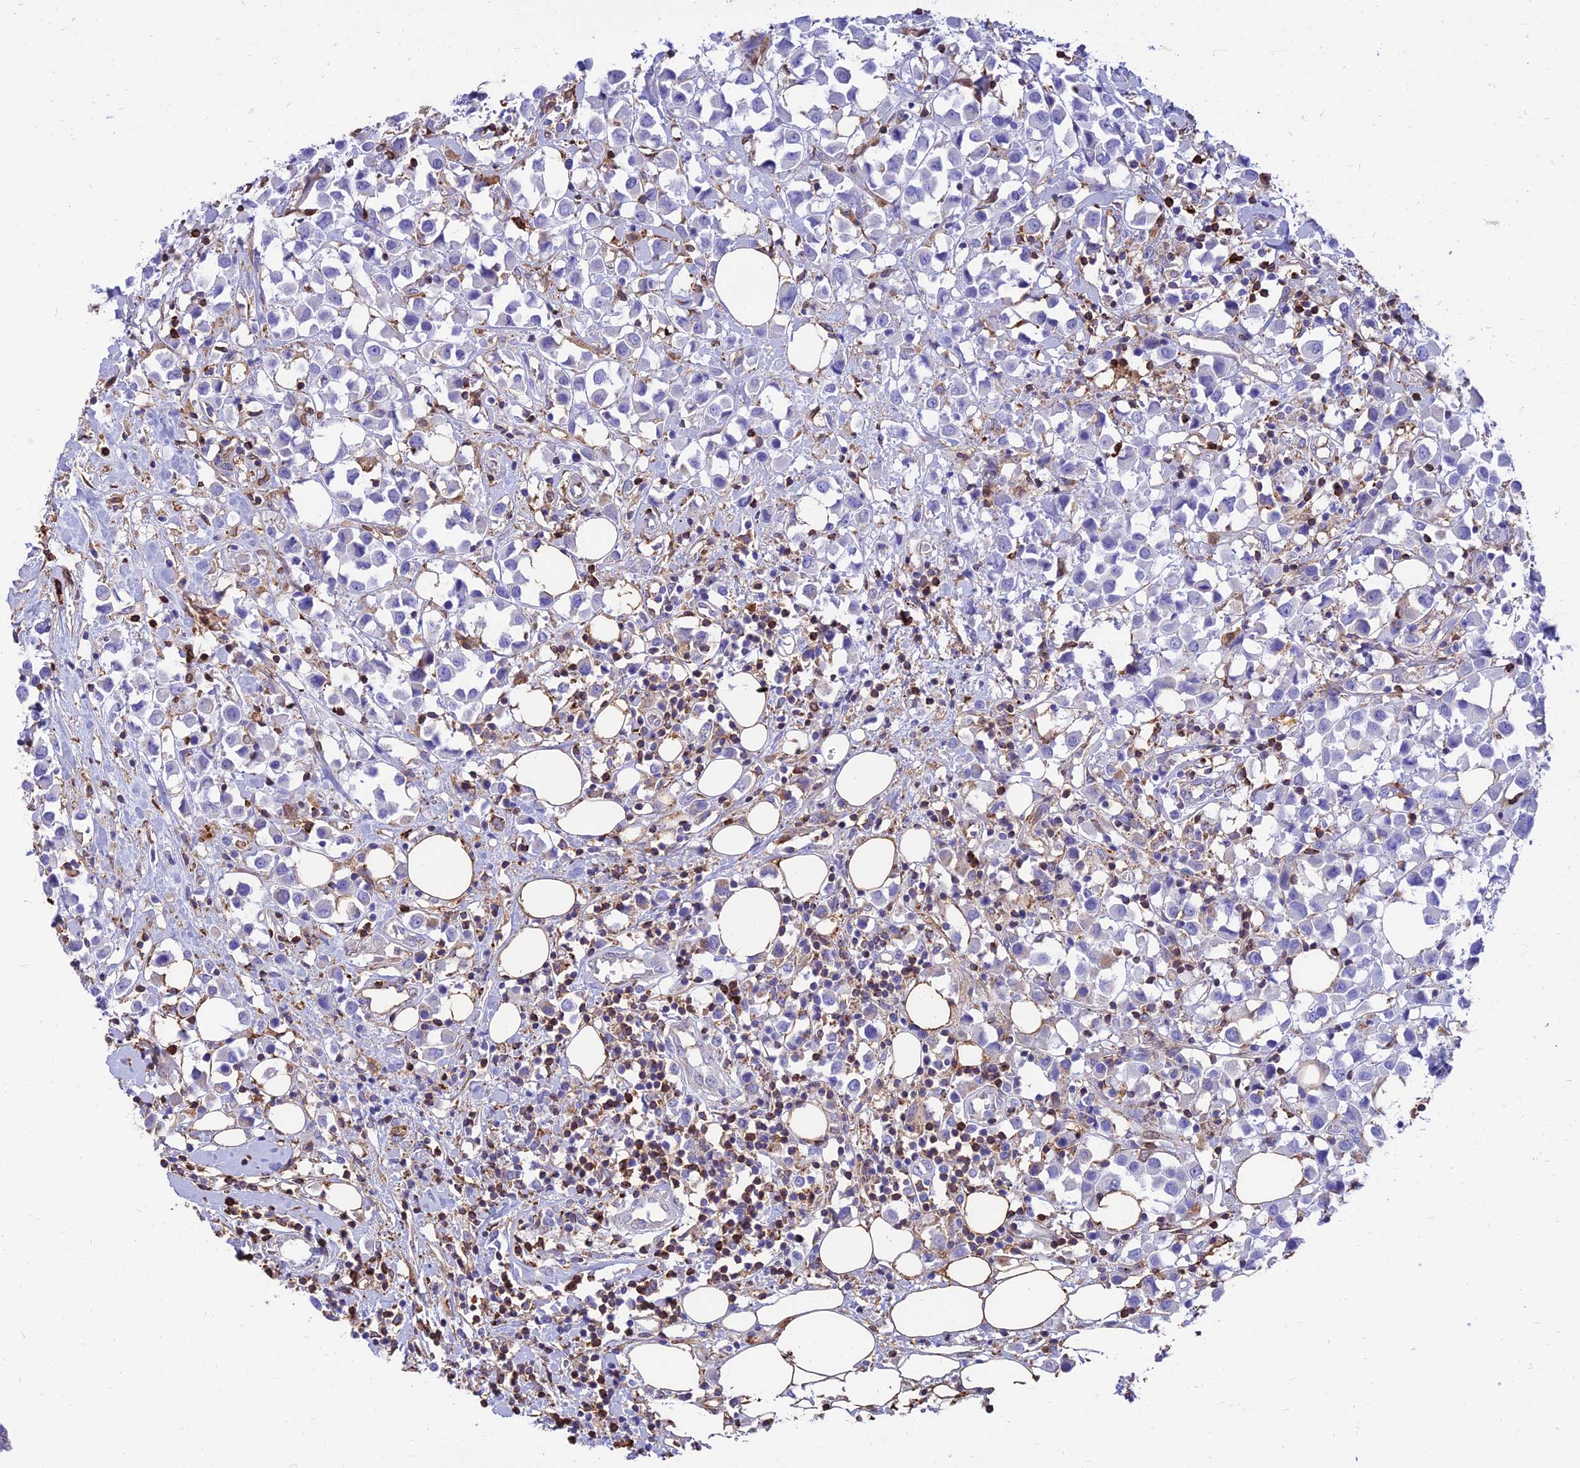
{"staining": {"intensity": "negative", "quantity": "none", "location": "none"}, "tissue": "breast cancer", "cell_type": "Tumor cells", "image_type": "cancer", "snomed": [{"axis": "morphology", "description": "Duct carcinoma"}, {"axis": "topography", "description": "Breast"}], "caption": "IHC micrograph of neoplastic tissue: human breast cancer (intraductal carcinoma) stained with DAB demonstrates no significant protein staining in tumor cells. (Immunohistochemistry, brightfield microscopy, high magnification).", "gene": "SREK1IP1", "patient": {"sex": "female", "age": 61}}